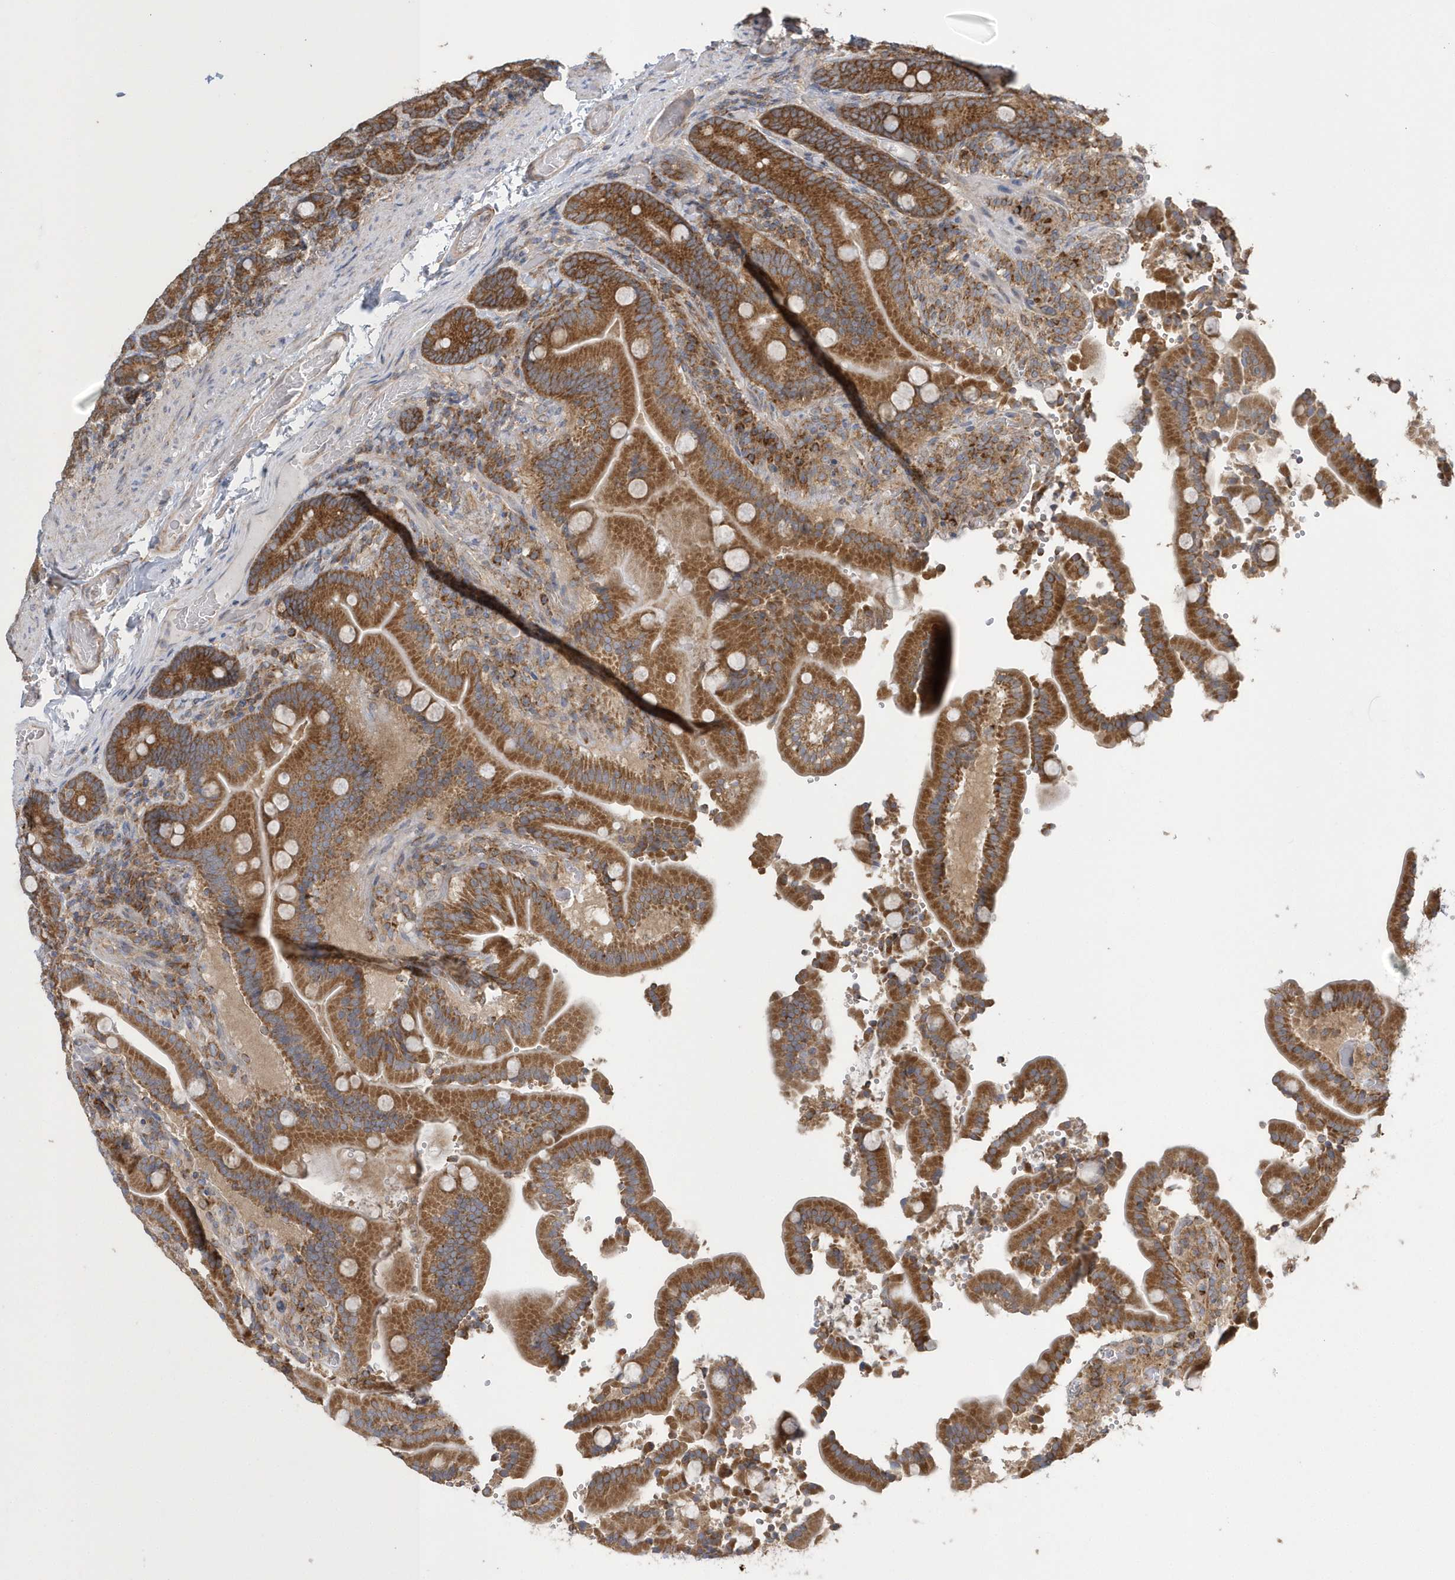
{"staining": {"intensity": "strong", "quantity": ">75%", "location": "cytoplasmic/membranous"}, "tissue": "duodenum", "cell_type": "Glandular cells", "image_type": "normal", "snomed": [{"axis": "morphology", "description": "Normal tissue, NOS"}, {"axis": "topography", "description": "Duodenum"}], "caption": "Immunohistochemical staining of normal duodenum shows strong cytoplasmic/membranous protein positivity in approximately >75% of glandular cells. (brown staining indicates protein expression, while blue staining denotes nuclei).", "gene": "SPATA5", "patient": {"sex": "female", "age": 62}}